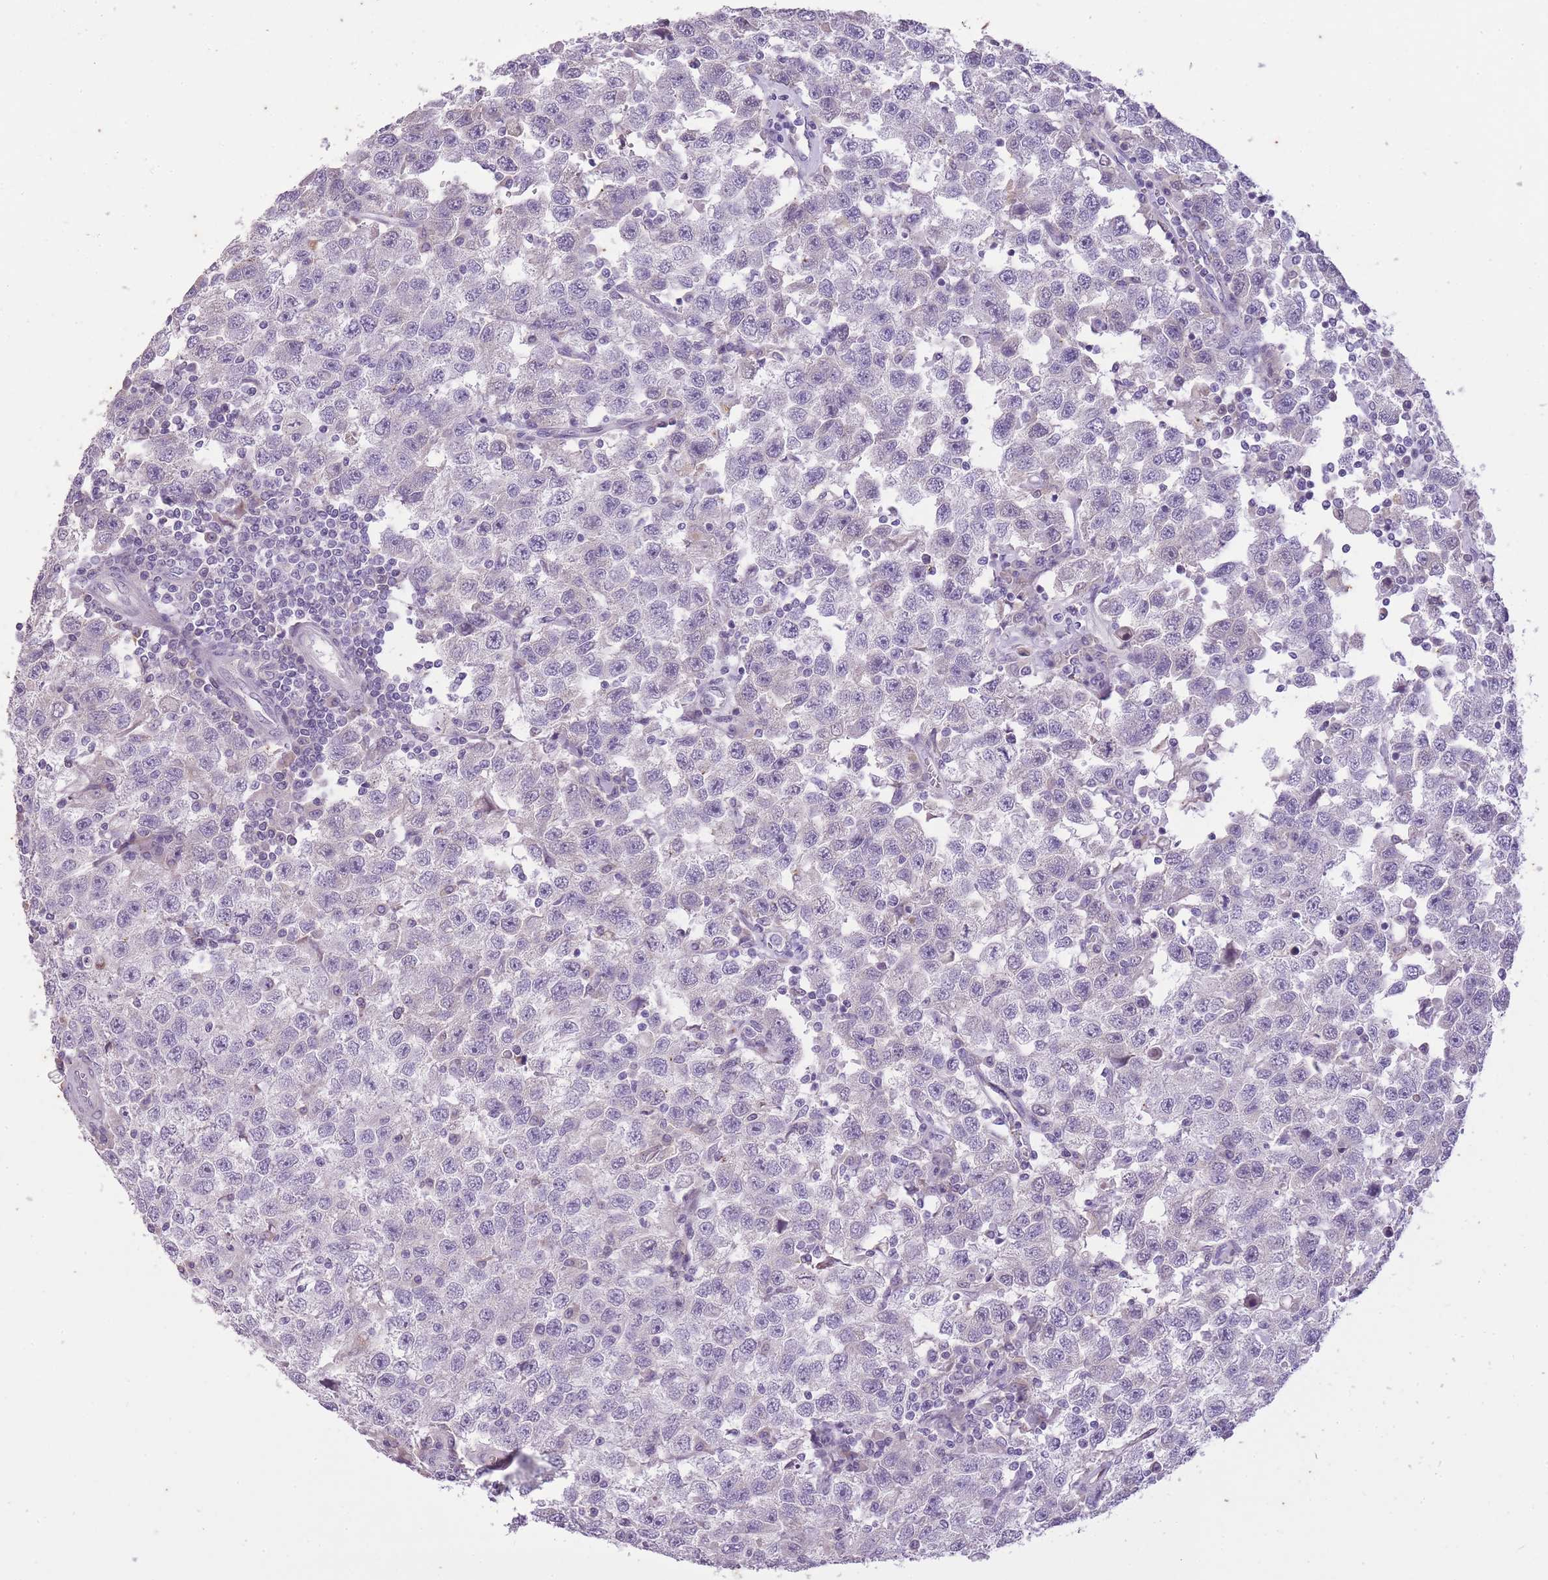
{"staining": {"intensity": "negative", "quantity": "none", "location": "none"}, "tissue": "testis cancer", "cell_type": "Tumor cells", "image_type": "cancer", "snomed": [{"axis": "morphology", "description": "Seminoma, NOS"}, {"axis": "topography", "description": "Testis"}], "caption": "An immunohistochemistry image of testis seminoma is shown. There is no staining in tumor cells of testis seminoma.", "gene": "CNTNAP3", "patient": {"sex": "male", "age": 41}}